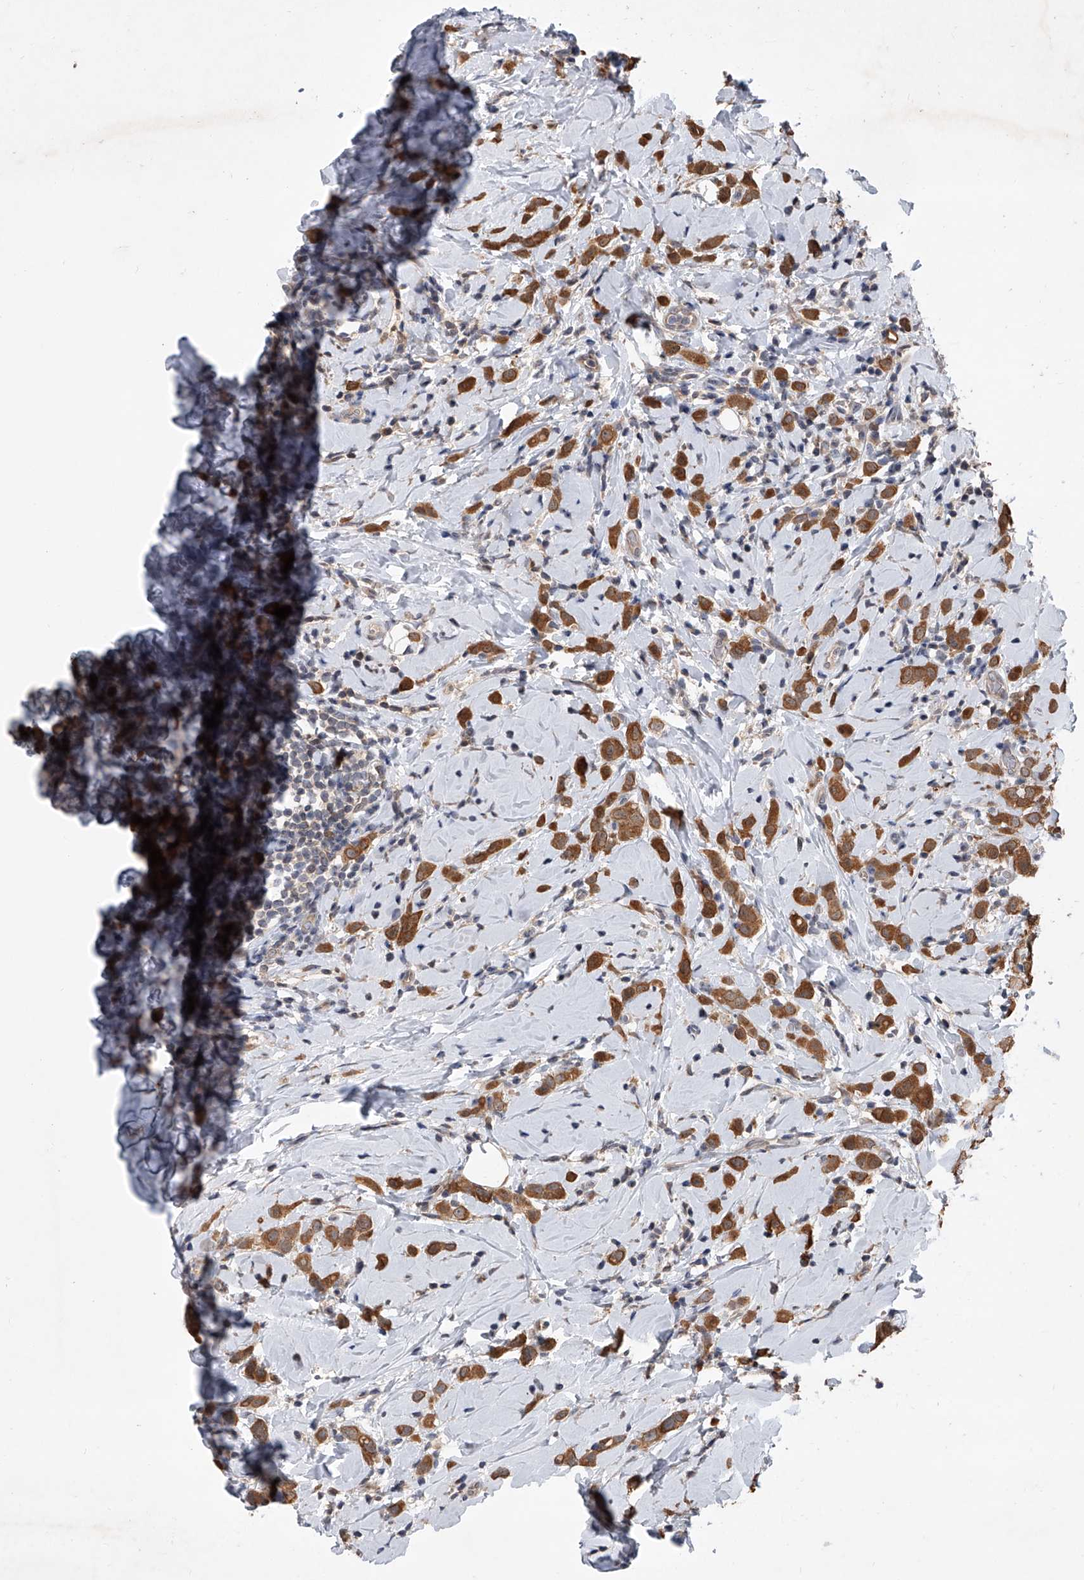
{"staining": {"intensity": "strong", "quantity": ">75%", "location": "cytoplasmic/membranous"}, "tissue": "breast cancer", "cell_type": "Tumor cells", "image_type": "cancer", "snomed": [{"axis": "morphology", "description": "Lobular carcinoma"}, {"axis": "topography", "description": "Breast"}], "caption": "DAB immunohistochemical staining of breast lobular carcinoma shows strong cytoplasmic/membranous protein staining in approximately >75% of tumor cells.", "gene": "BHLHE23", "patient": {"sex": "female", "age": 47}}